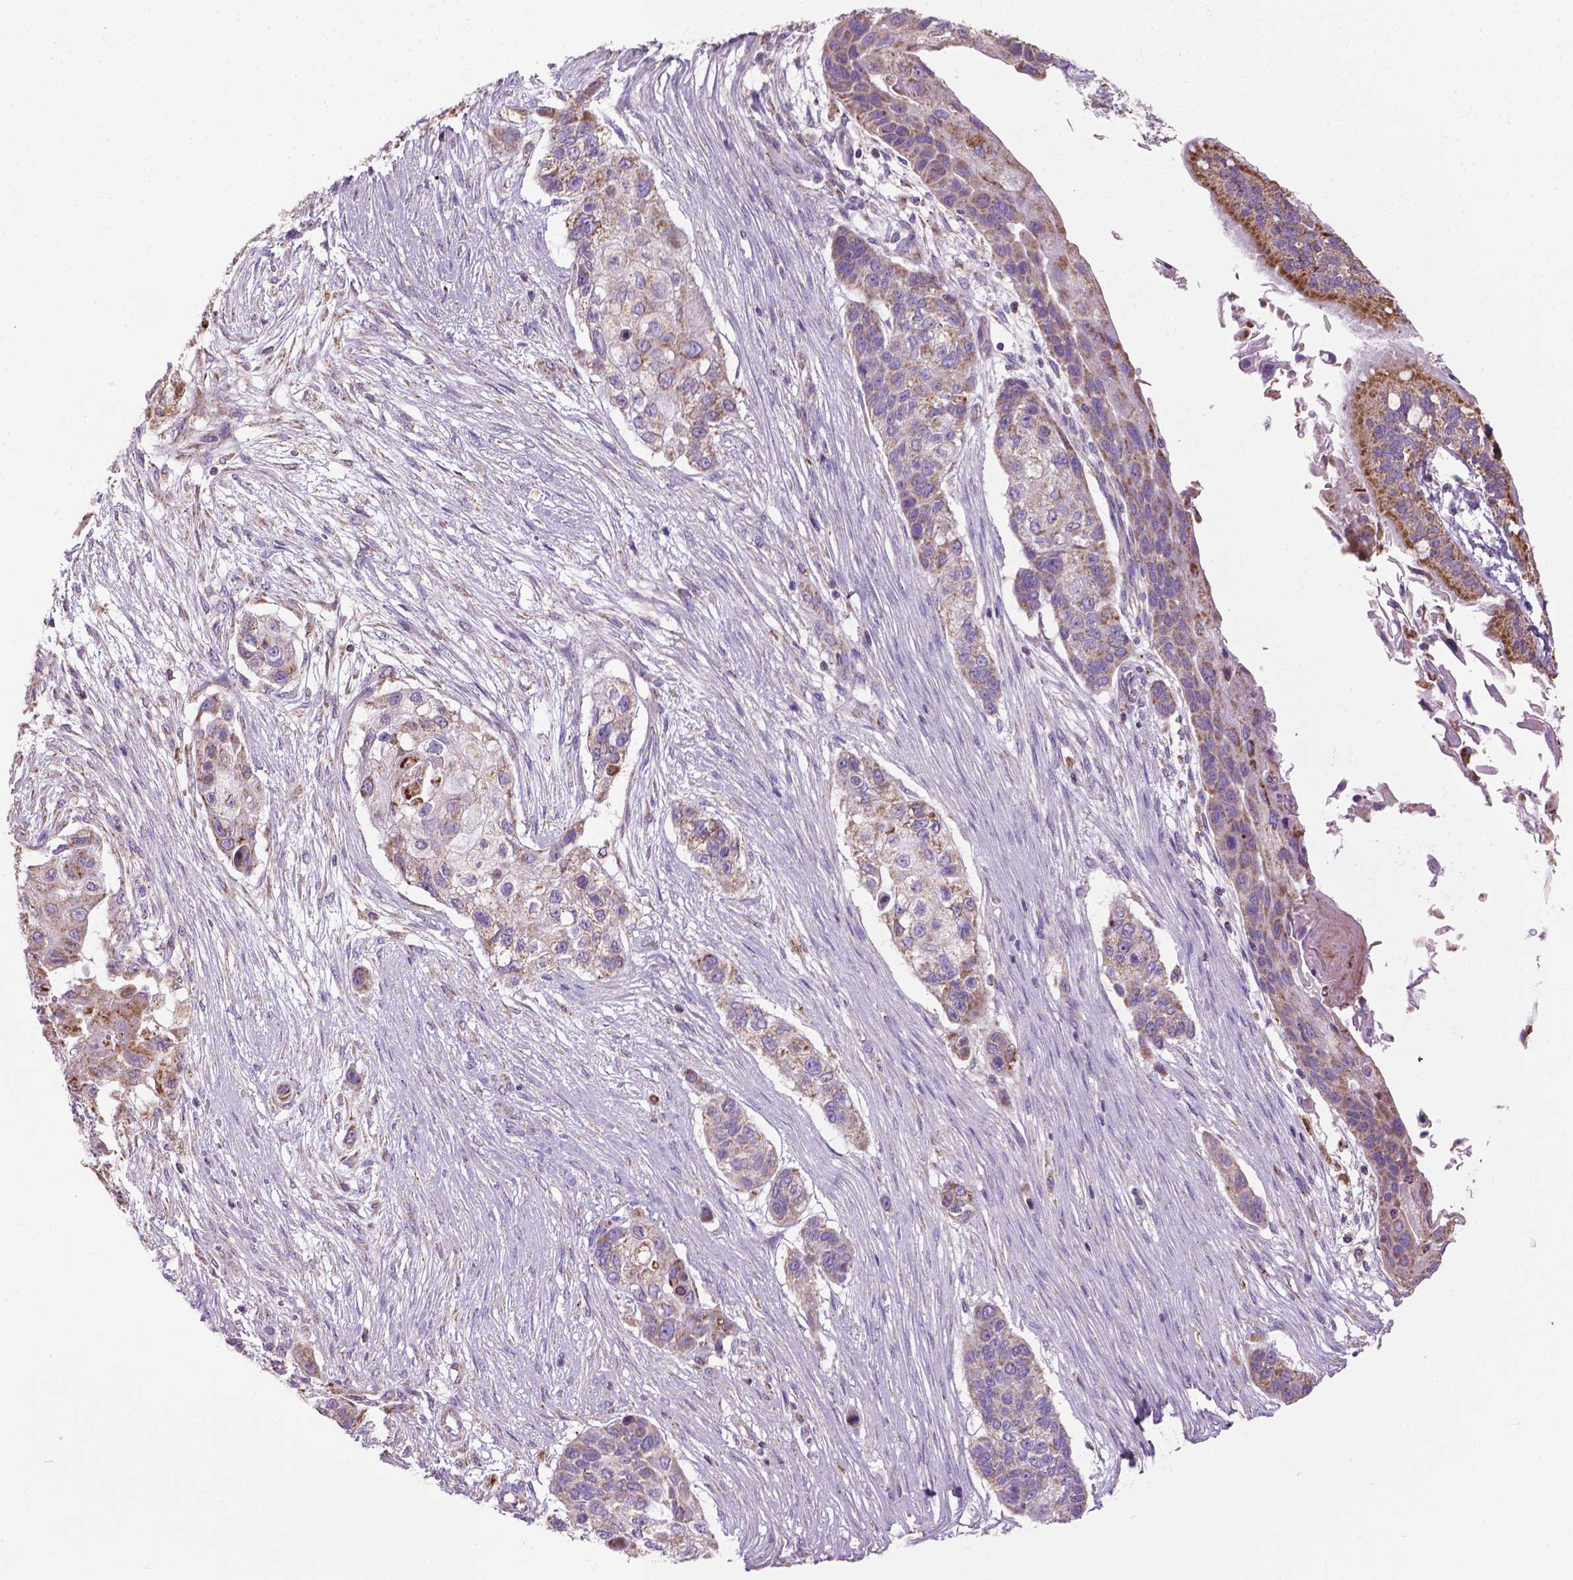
{"staining": {"intensity": "weak", "quantity": ">75%", "location": "cytoplasmic/membranous"}, "tissue": "lung cancer", "cell_type": "Tumor cells", "image_type": "cancer", "snomed": [{"axis": "morphology", "description": "Squamous cell carcinoma, NOS"}, {"axis": "topography", "description": "Lung"}], "caption": "A brown stain labels weak cytoplasmic/membranous staining of a protein in human squamous cell carcinoma (lung) tumor cells. The protein of interest is stained brown, and the nuclei are stained in blue (DAB (3,3'-diaminobenzidine) IHC with brightfield microscopy, high magnification).", "gene": "VDAC1", "patient": {"sex": "male", "age": 69}}